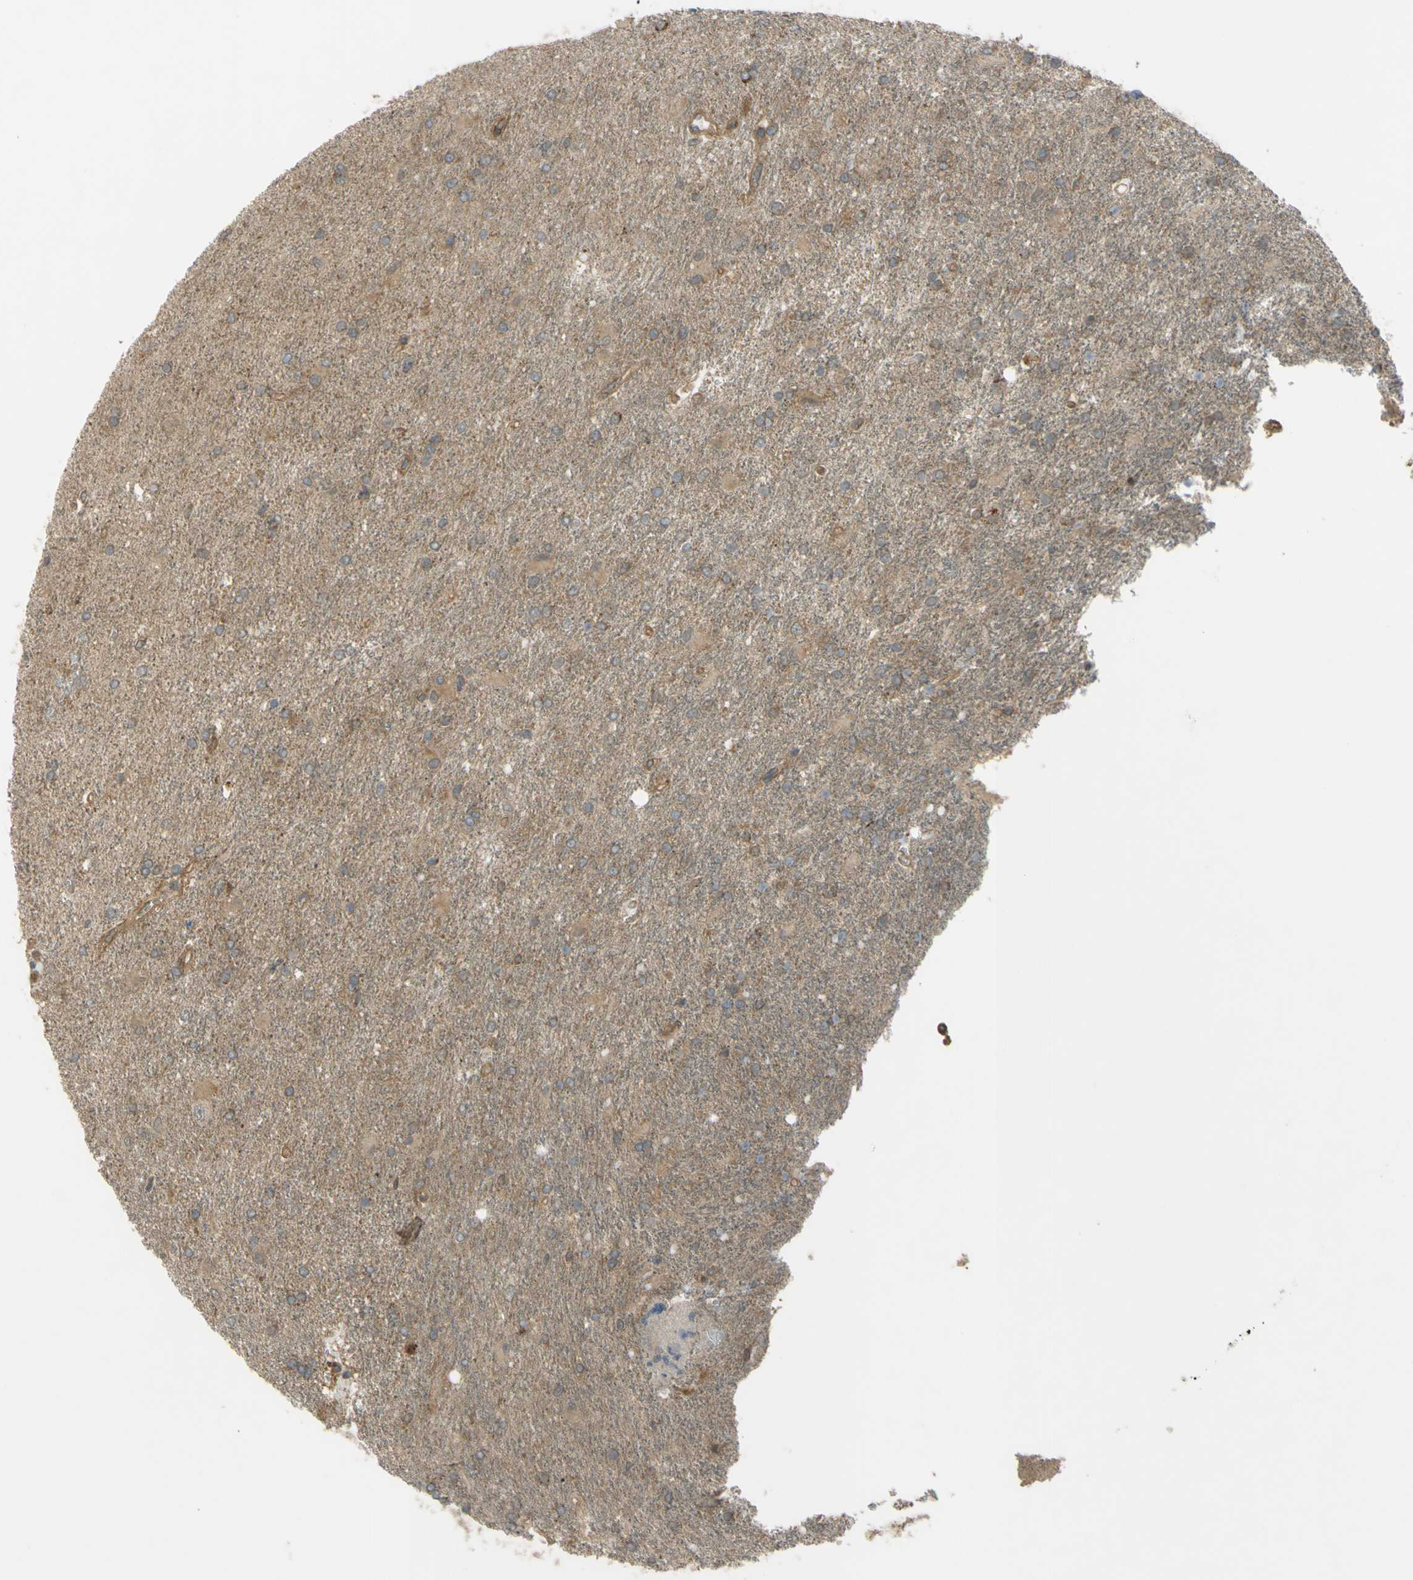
{"staining": {"intensity": "weak", "quantity": ">75%", "location": "cytoplasmic/membranous"}, "tissue": "glioma", "cell_type": "Tumor cells", "image_type": "cancer", "snomed": [{"axis": "morphology", "description": "Glioma, malignant, High grade"}, {"axis": "topography", "description": "Brain"}], "caption": "Human malignant glioma (high-grade) stained with a protein marker exhibits weak staining in tumor cells.", "gene": "FLII", "patient": {"sex": "male", "age": 71}}